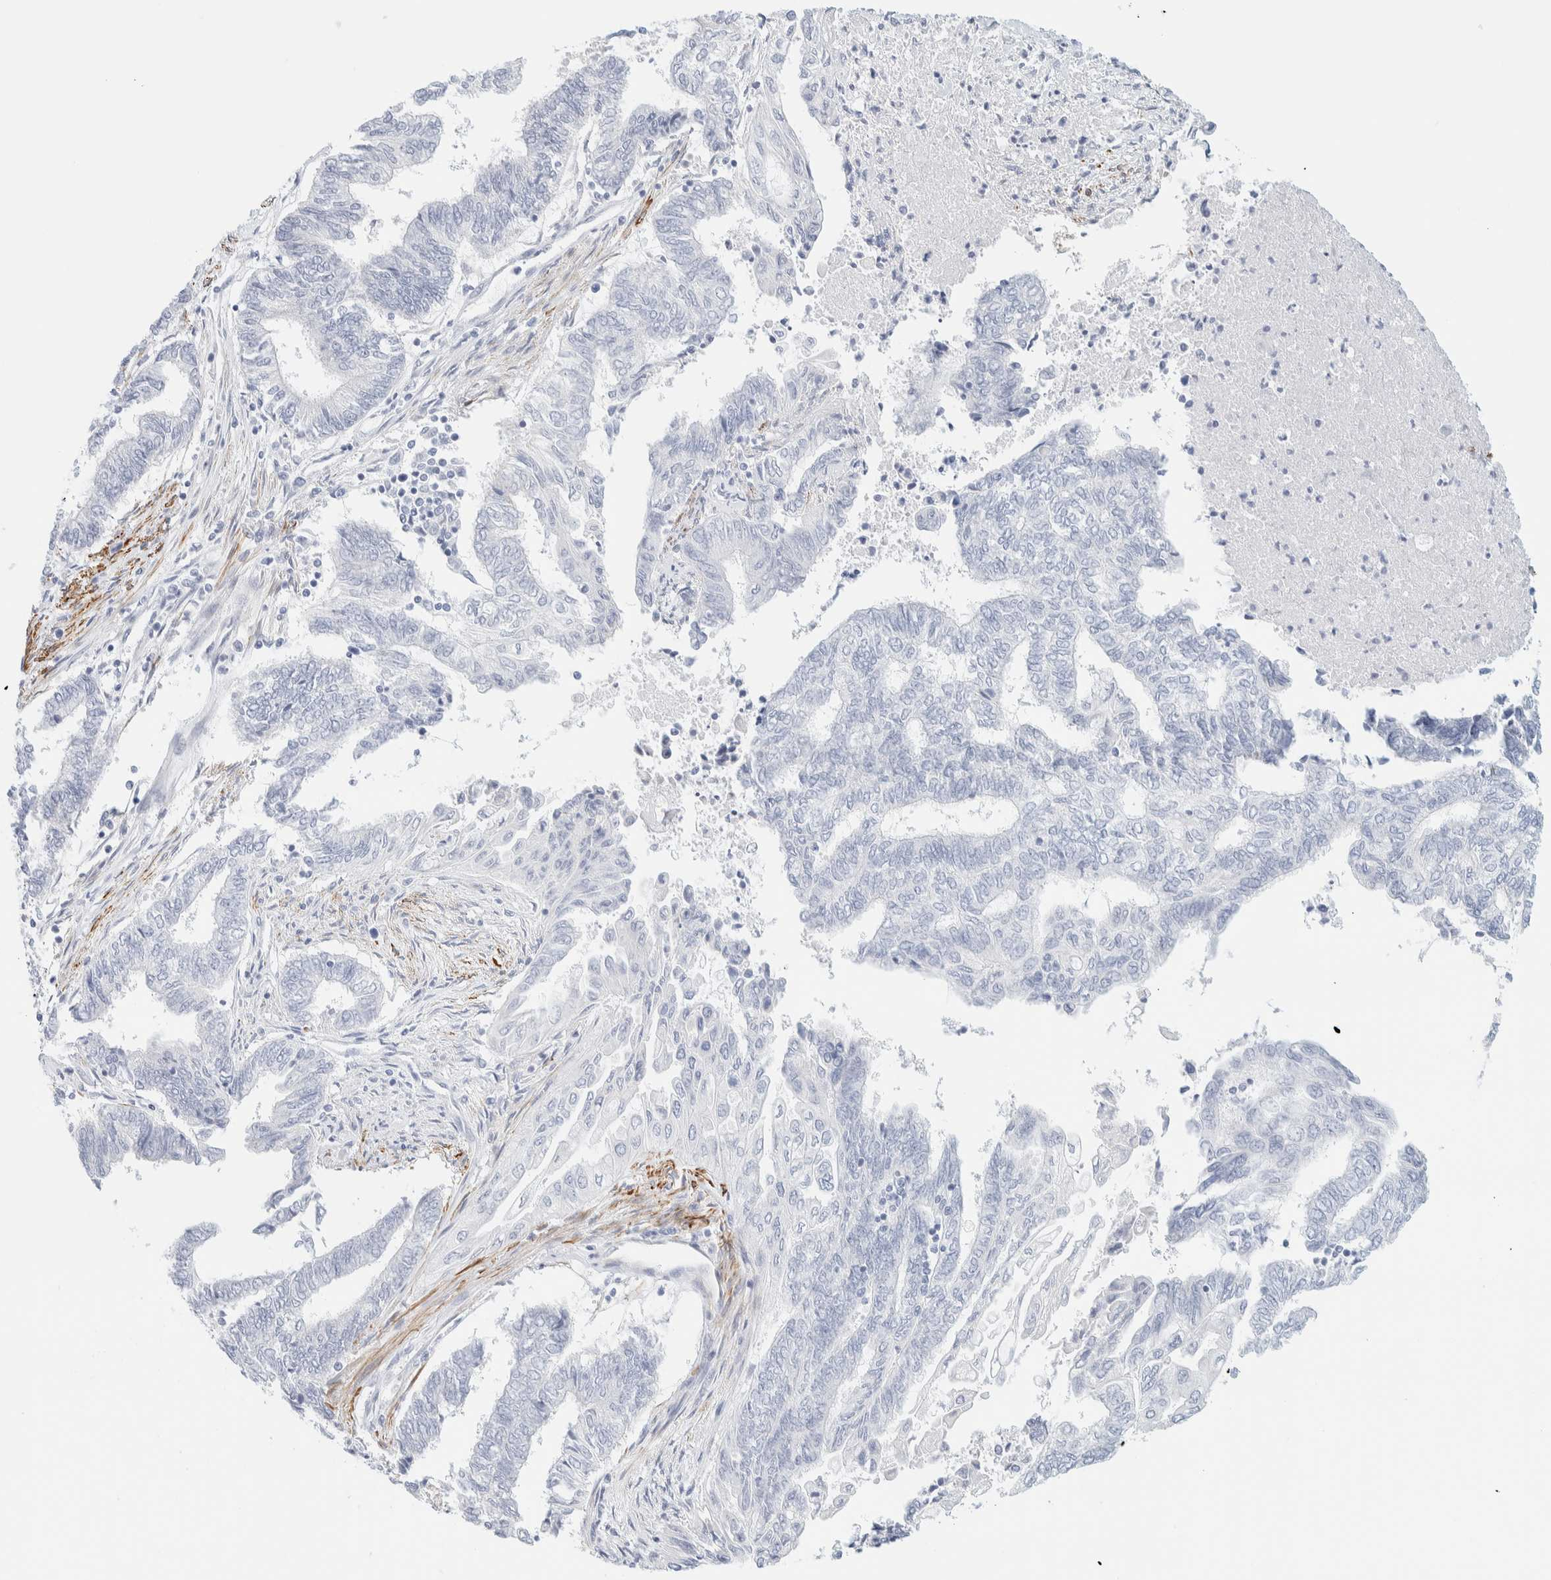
{"staining": {"intensity": "negative", "quantity": "none", "location": "none"}, "tissue": "endometrial cancer", "cell_type": "Tumor cells", "image_type": "cancer", "snomed": [{"axis": "morphology", "description": "Adenocarcinoma, NOS"}, {"axis": "topography", "description": "Uterus"}, {"axis": "topography", "description": "Endometrium"}], "caption": "Immunohistochemistry (IHC) of adenocarcinoma (endometrial) shows no positivity in tumor cells.", "gene": "AFMID", "patient": {"sex": "female", "age": 70}}